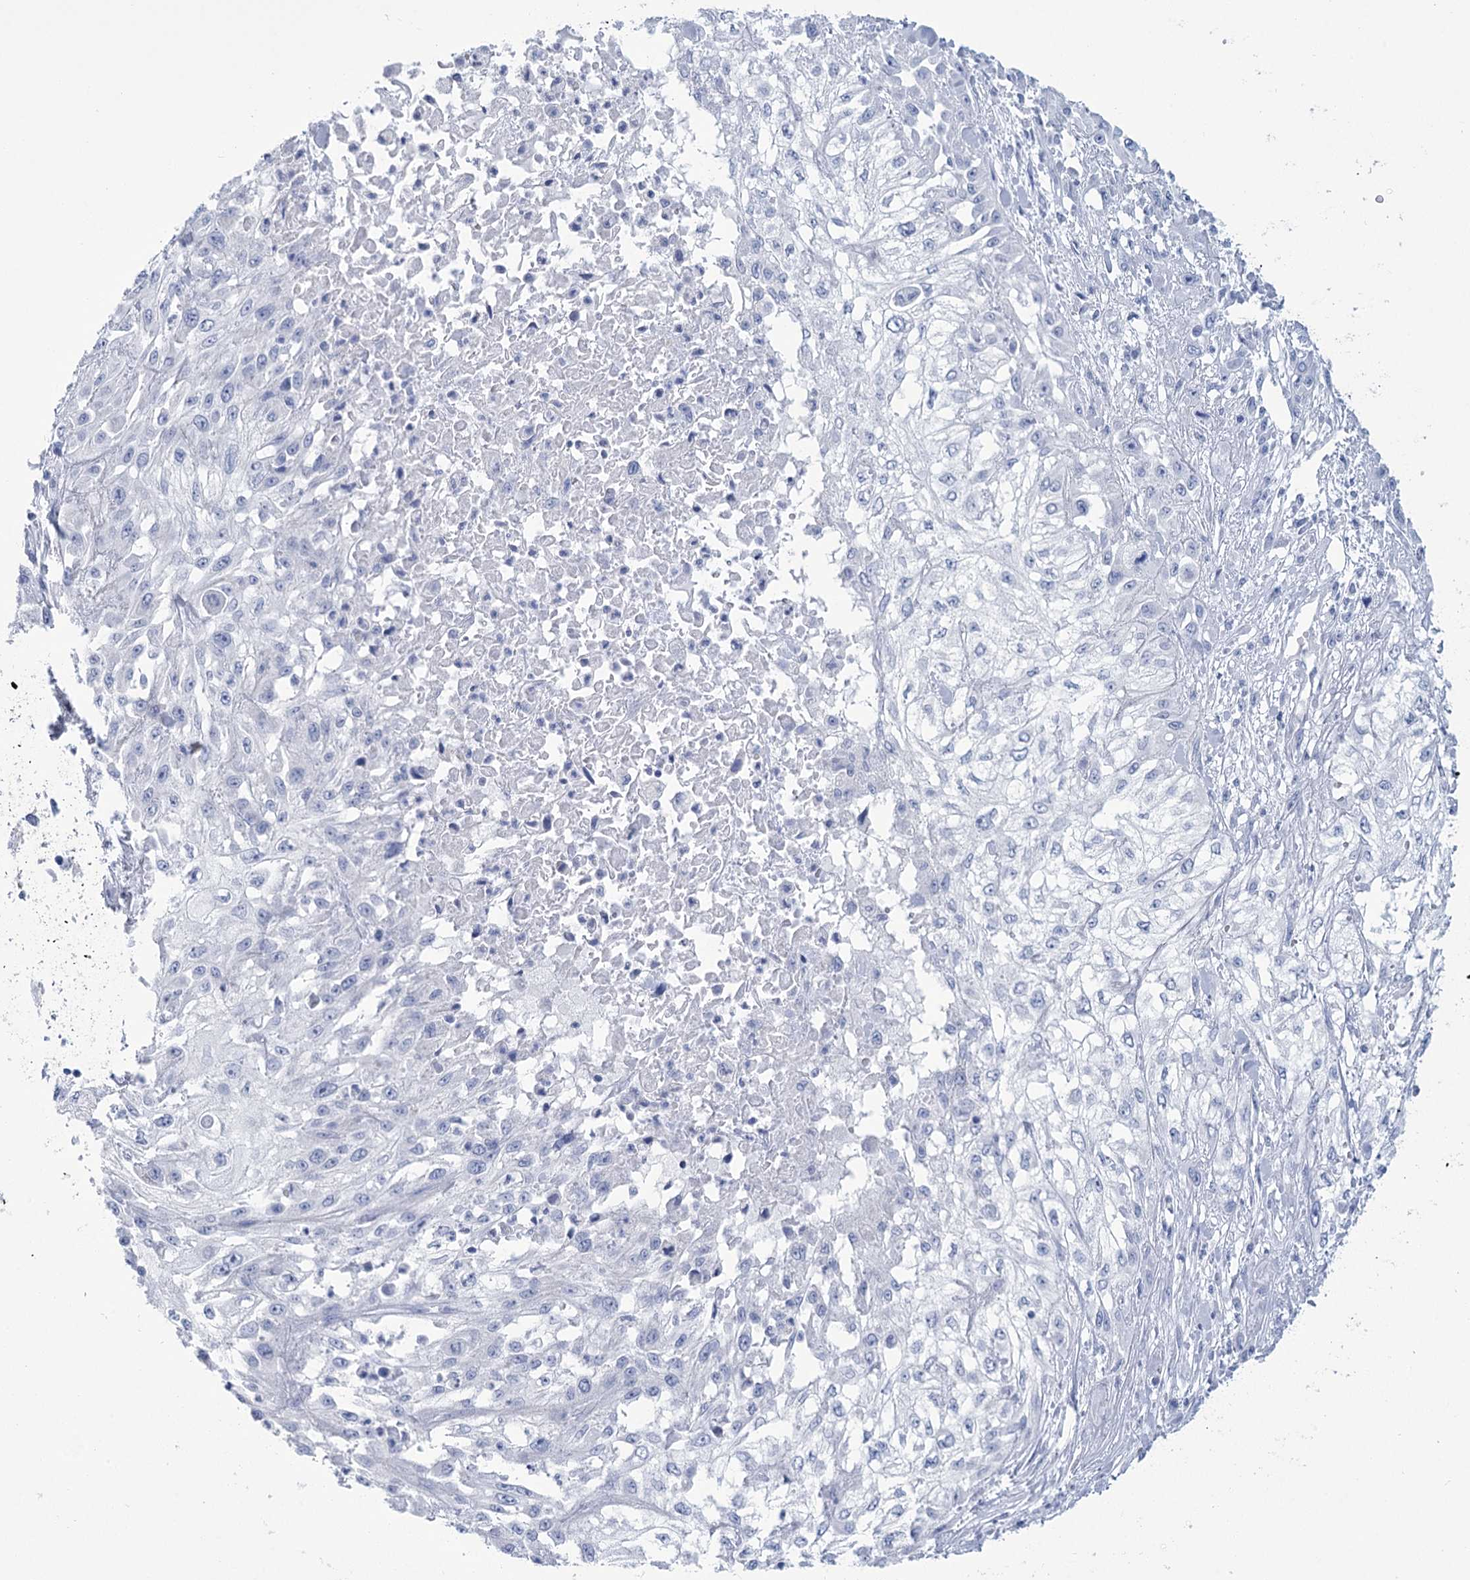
{"staining": {"intensity": "negative", "quantity": "none", "location": "none"}, "tissue": "skin cancer", "cell_type": "Tumor cells", "image_type": "cancer", "snomed": [{"axis": "morphology", "description": "Squamous cell carcinoma, NOS"}, {"axis": "morphology", "description": "Squamous cell carcinoma, metastatic, NOS"}, {"axis": "topography", "description": "Skin"}, {"axis": "topography", "description": "Lymph node"}], "caption": "High power microscopy image of an IHC micrograph of skin cancer, revealing no significant staining in tumor cells.", "gene": "PBLD", "patient": {"sex": "male", "age": 75}}